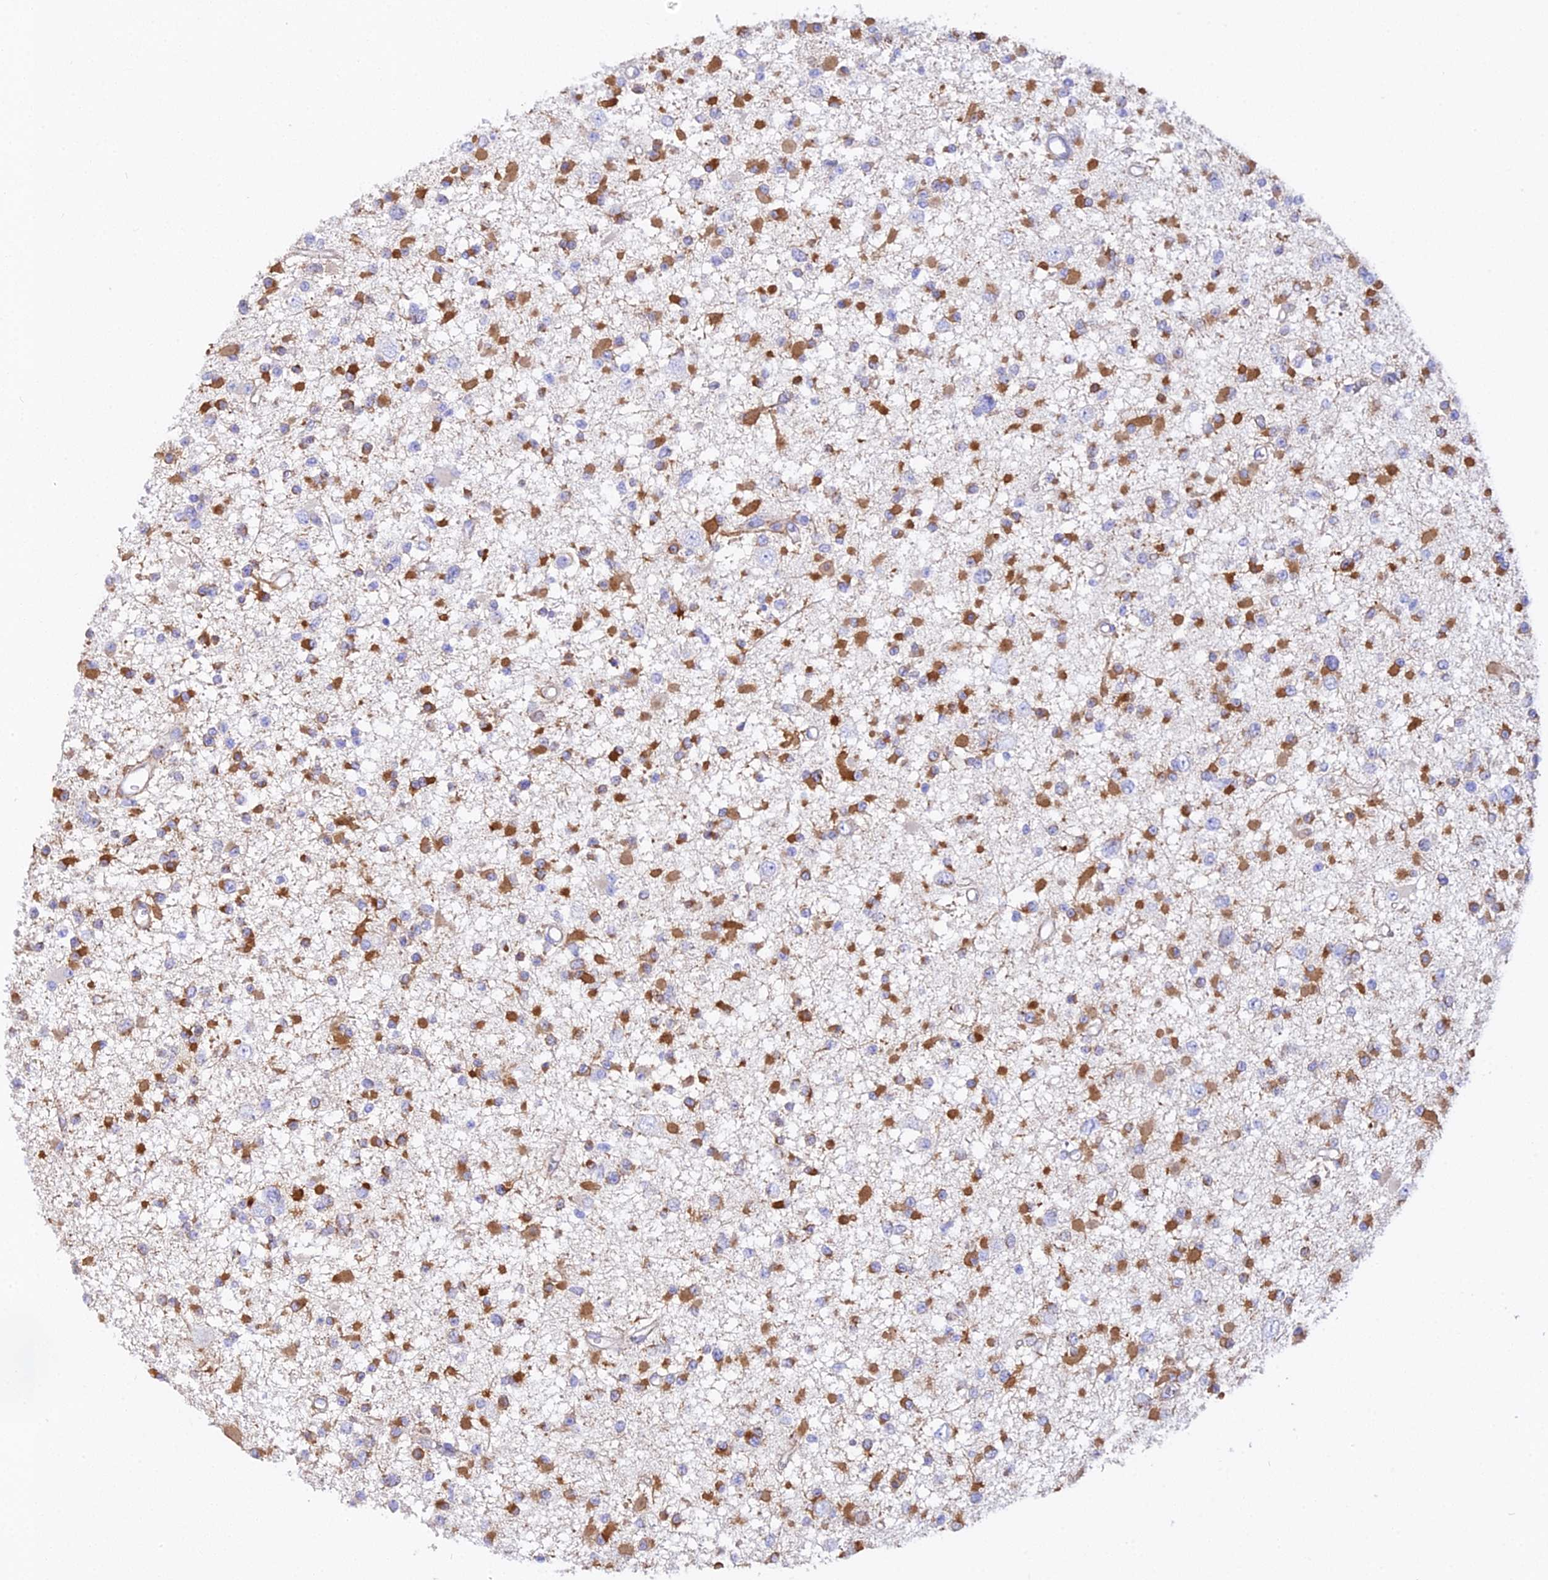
{"staining": {"intensity": "strong", "quantity": "25%-75%", "location": "cytoplasmic/membranous"}, "tissue": "glioma", "cell_type": "Tumor cells", "image_type": "cancer", "snomed": [{"axis": "morphology", "description": "Glioma, malignant, Low grade"}, {"axis": "topography", "description": "Brain"}], "caption": "Malignant low-grade glioma stained with a protein marker demonstrates strong staining in tumor cells.", "gene": "CFAP45", "patient": {"sex": "female", "age": 22}}